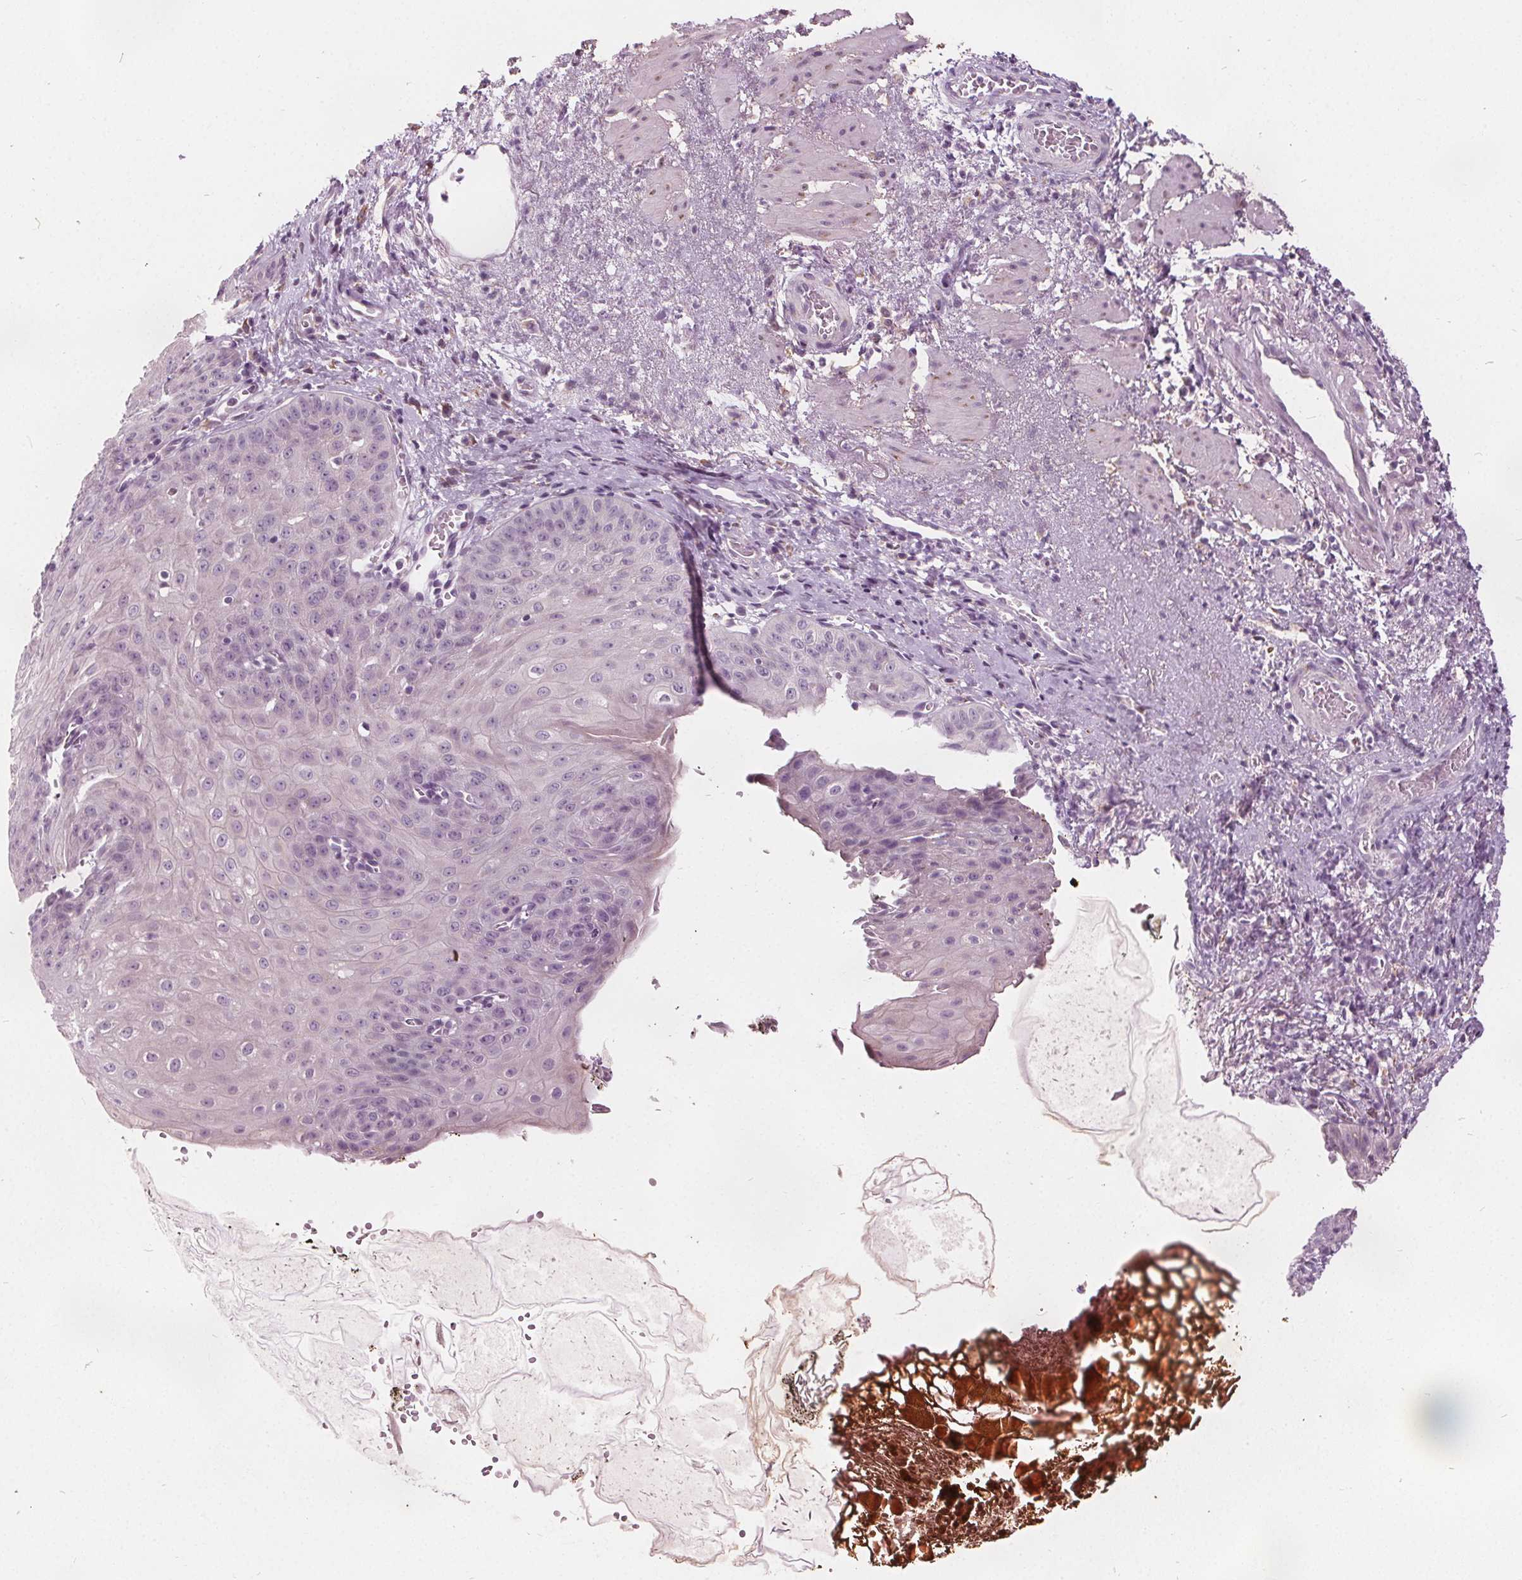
{"staining": {"intensity": "negative", "quantity": "none", "location": "none"}, "tissue": "esophagus", "cell_type": "Squamous epithelial cells", "image_type": "normal", "snomed": [{"axis": "morphology", "description": "Normal tissue, NOS"}, {"axis": "topography", "description": "Esophagus"}], "caption": "This is an IHC photomicrograph of normal esophagus. There is no staining in squamous epithelial cells.", "gene": "ACOX2", "patient": {"sex": "male", "age": 71}}